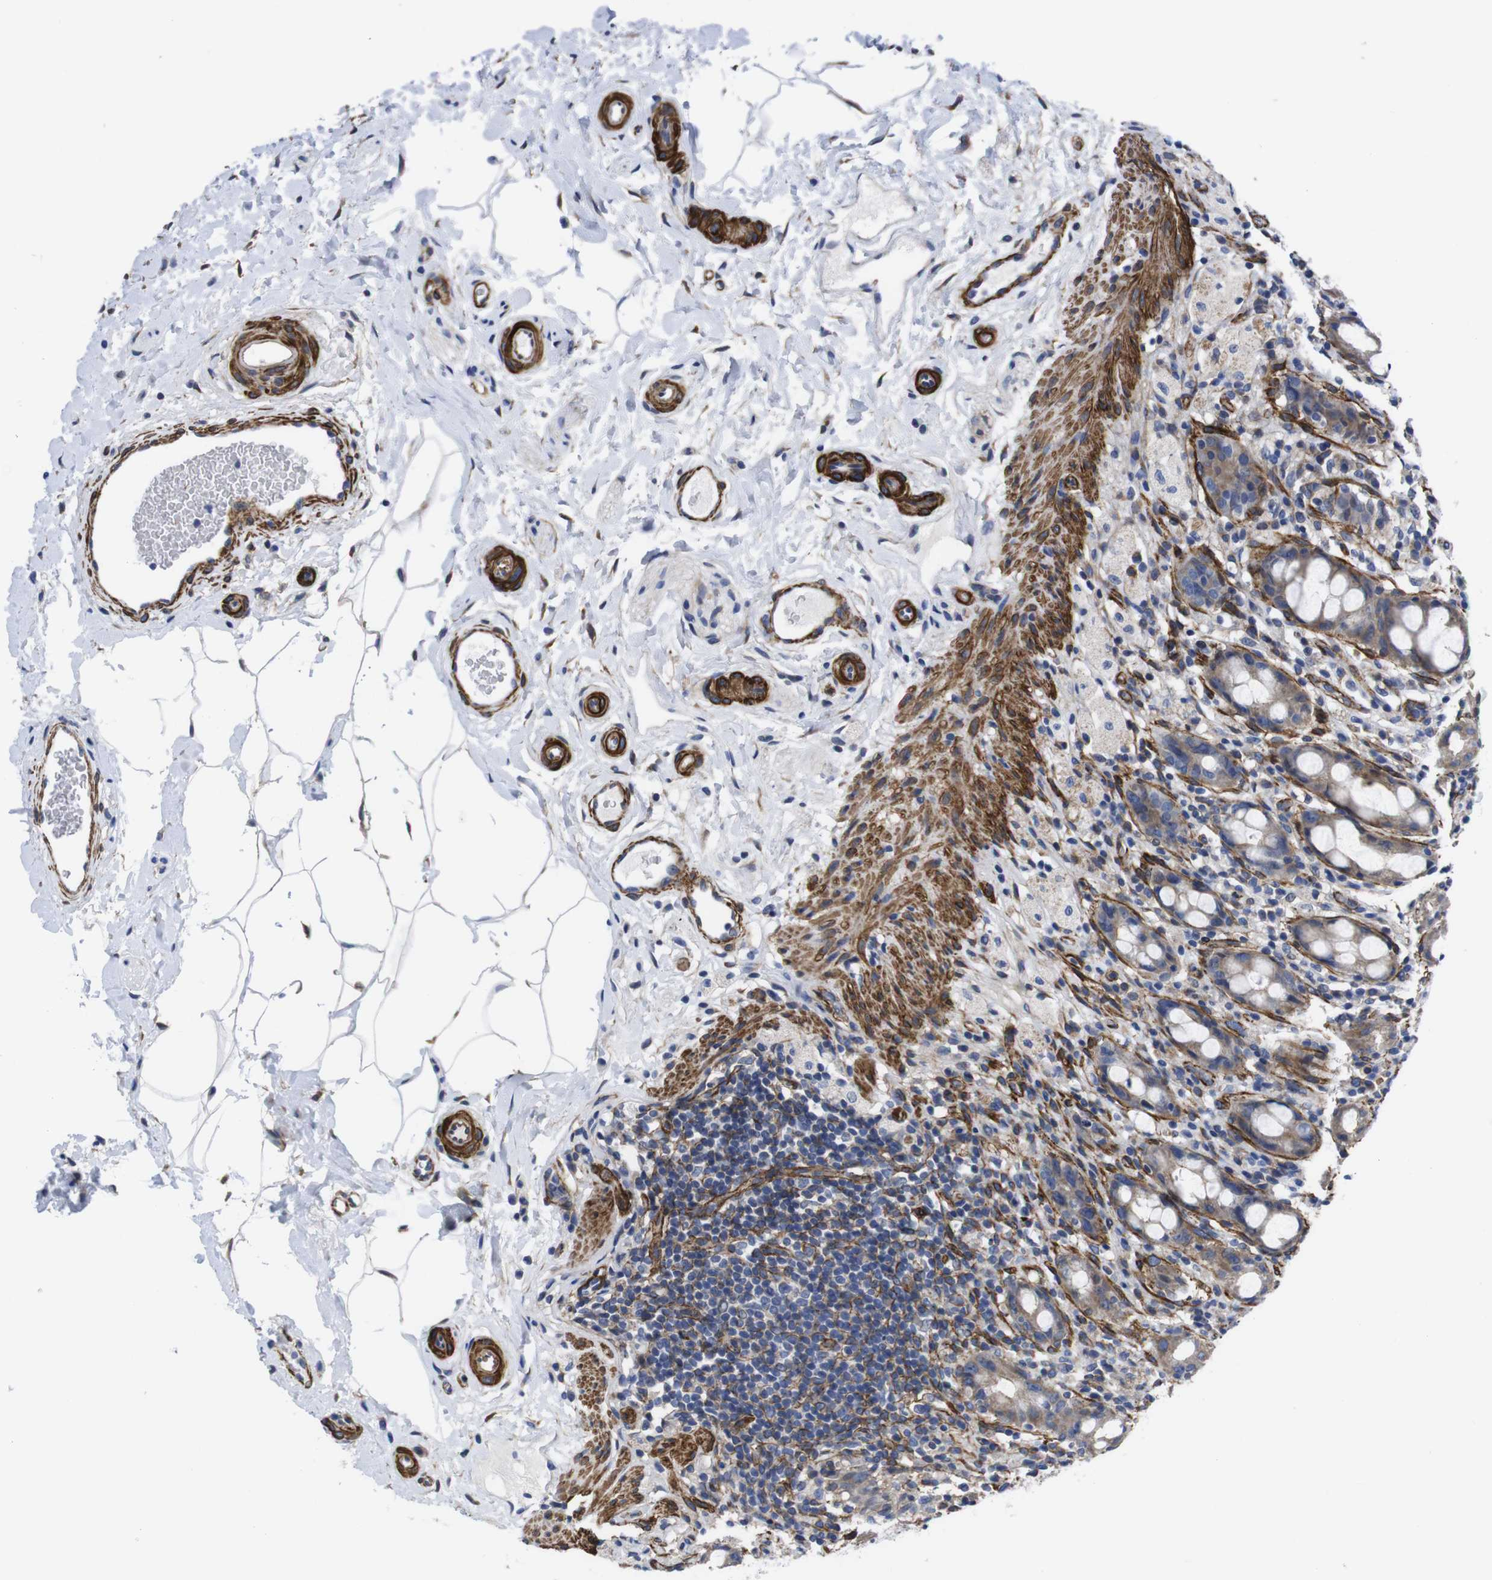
{"staining": {"intensity": "weak", "quantity": ">75%", "location": "cytoplasmic/membranous"}, "tissue": "rectum", "cell_type": "Glandular cells", "image_type": "normal", "snomed": [{"axis": "morphology", "description": "Normal tissue, NOS"}, {"axis": "topography", "description": "Rectum"}], "caption": "Immunohistochemical staining of unremarkable human rectum exhibits low levels of weak cytoplasmic/membranous expression in approximately >75% of glandular cells. Nuclei are stained in blue.", "gene": "WNT10A", "patient": {"sex": "male", "age": 44}}